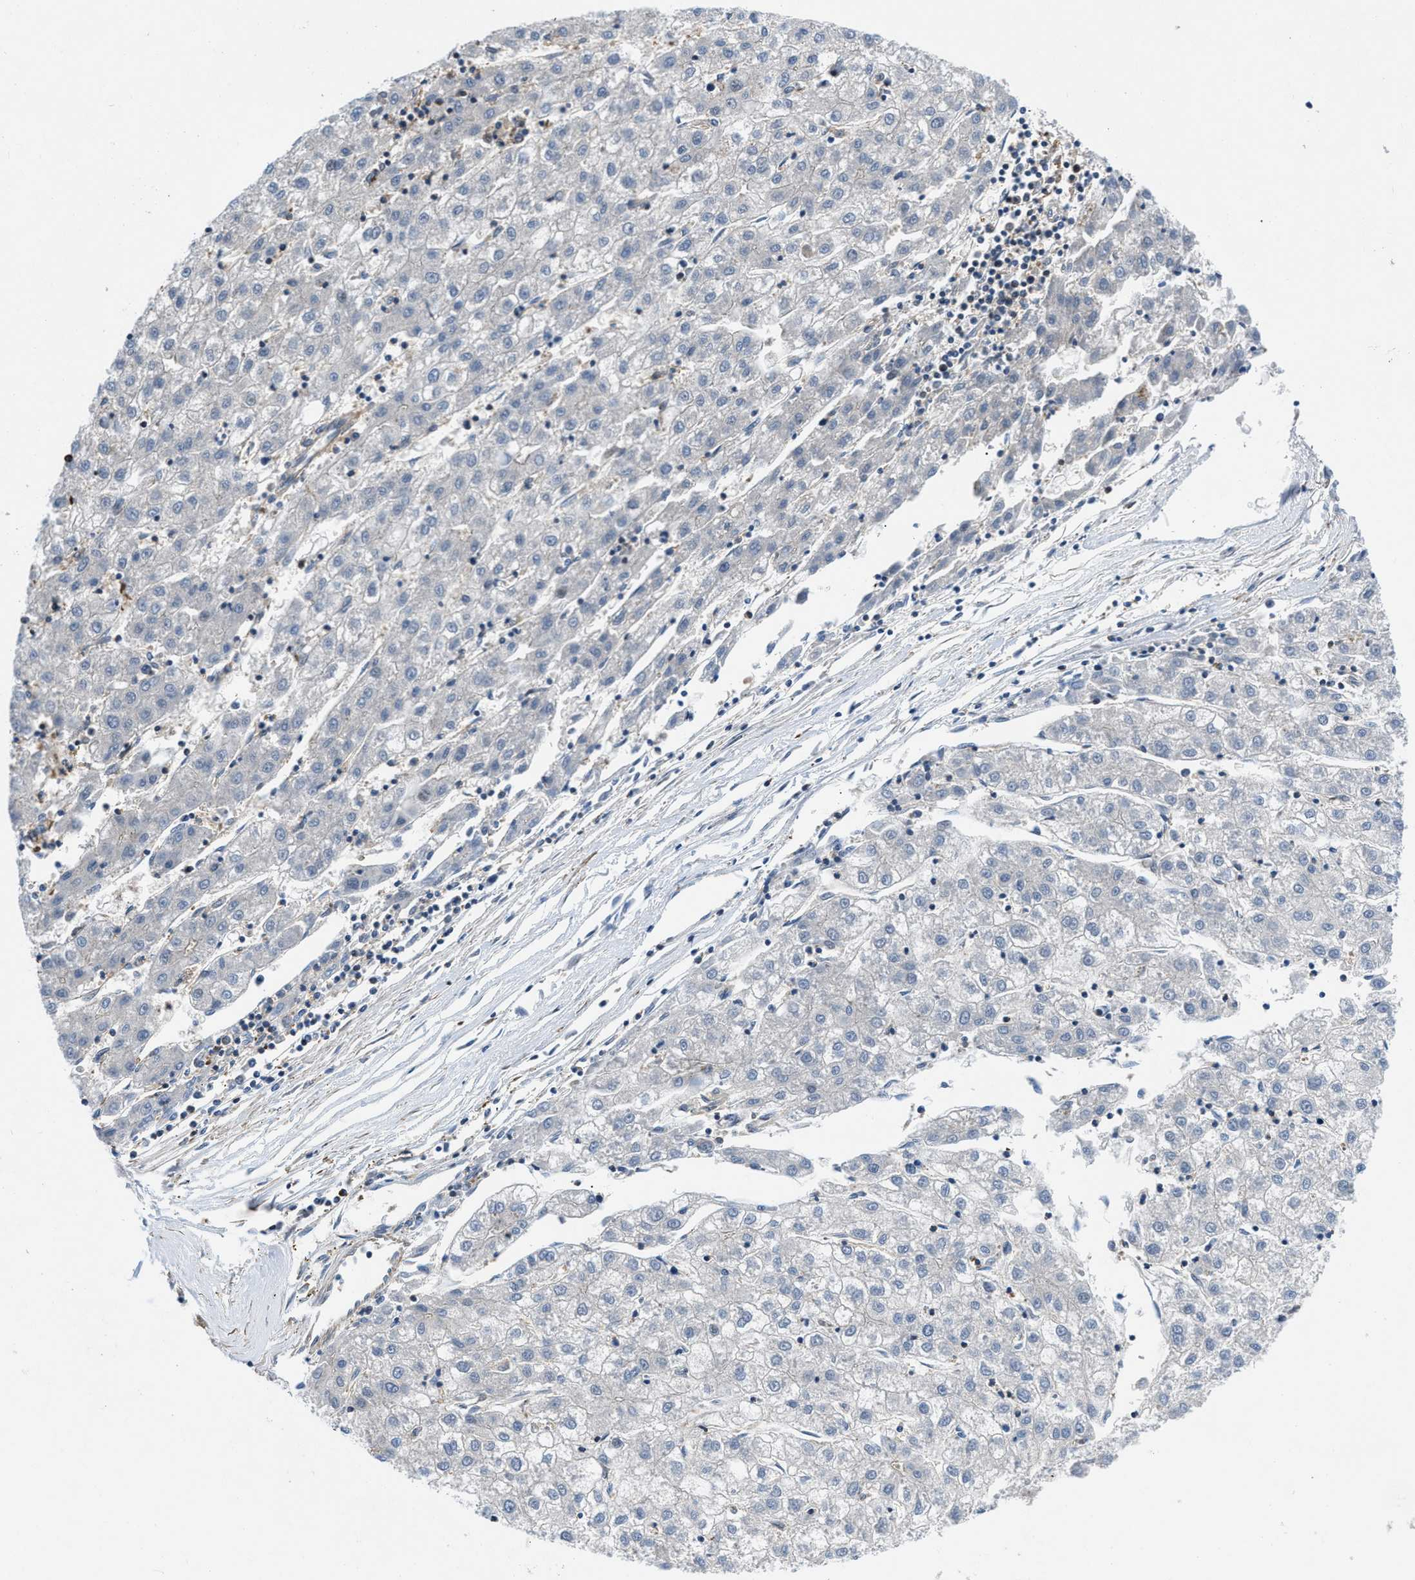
{"staining": {"intensity": "negative", "quantity": "none", "location": "none"}, "tissue": "liver cancer", "cell_type": "Tumor cells", "image_type": "cancer", "snomed": [{"axis": "morphology", "description": "Carcinoma, Hepatocellular, NOS"}, {"axis": "topography", "description": "Liver"}], "caption": "The IHC histopathology image has no significant expression in tumor cells of liver cancer tissue.", "gene": "ATP6V0D1", "patient": {"sex": "male", "age": 72}}